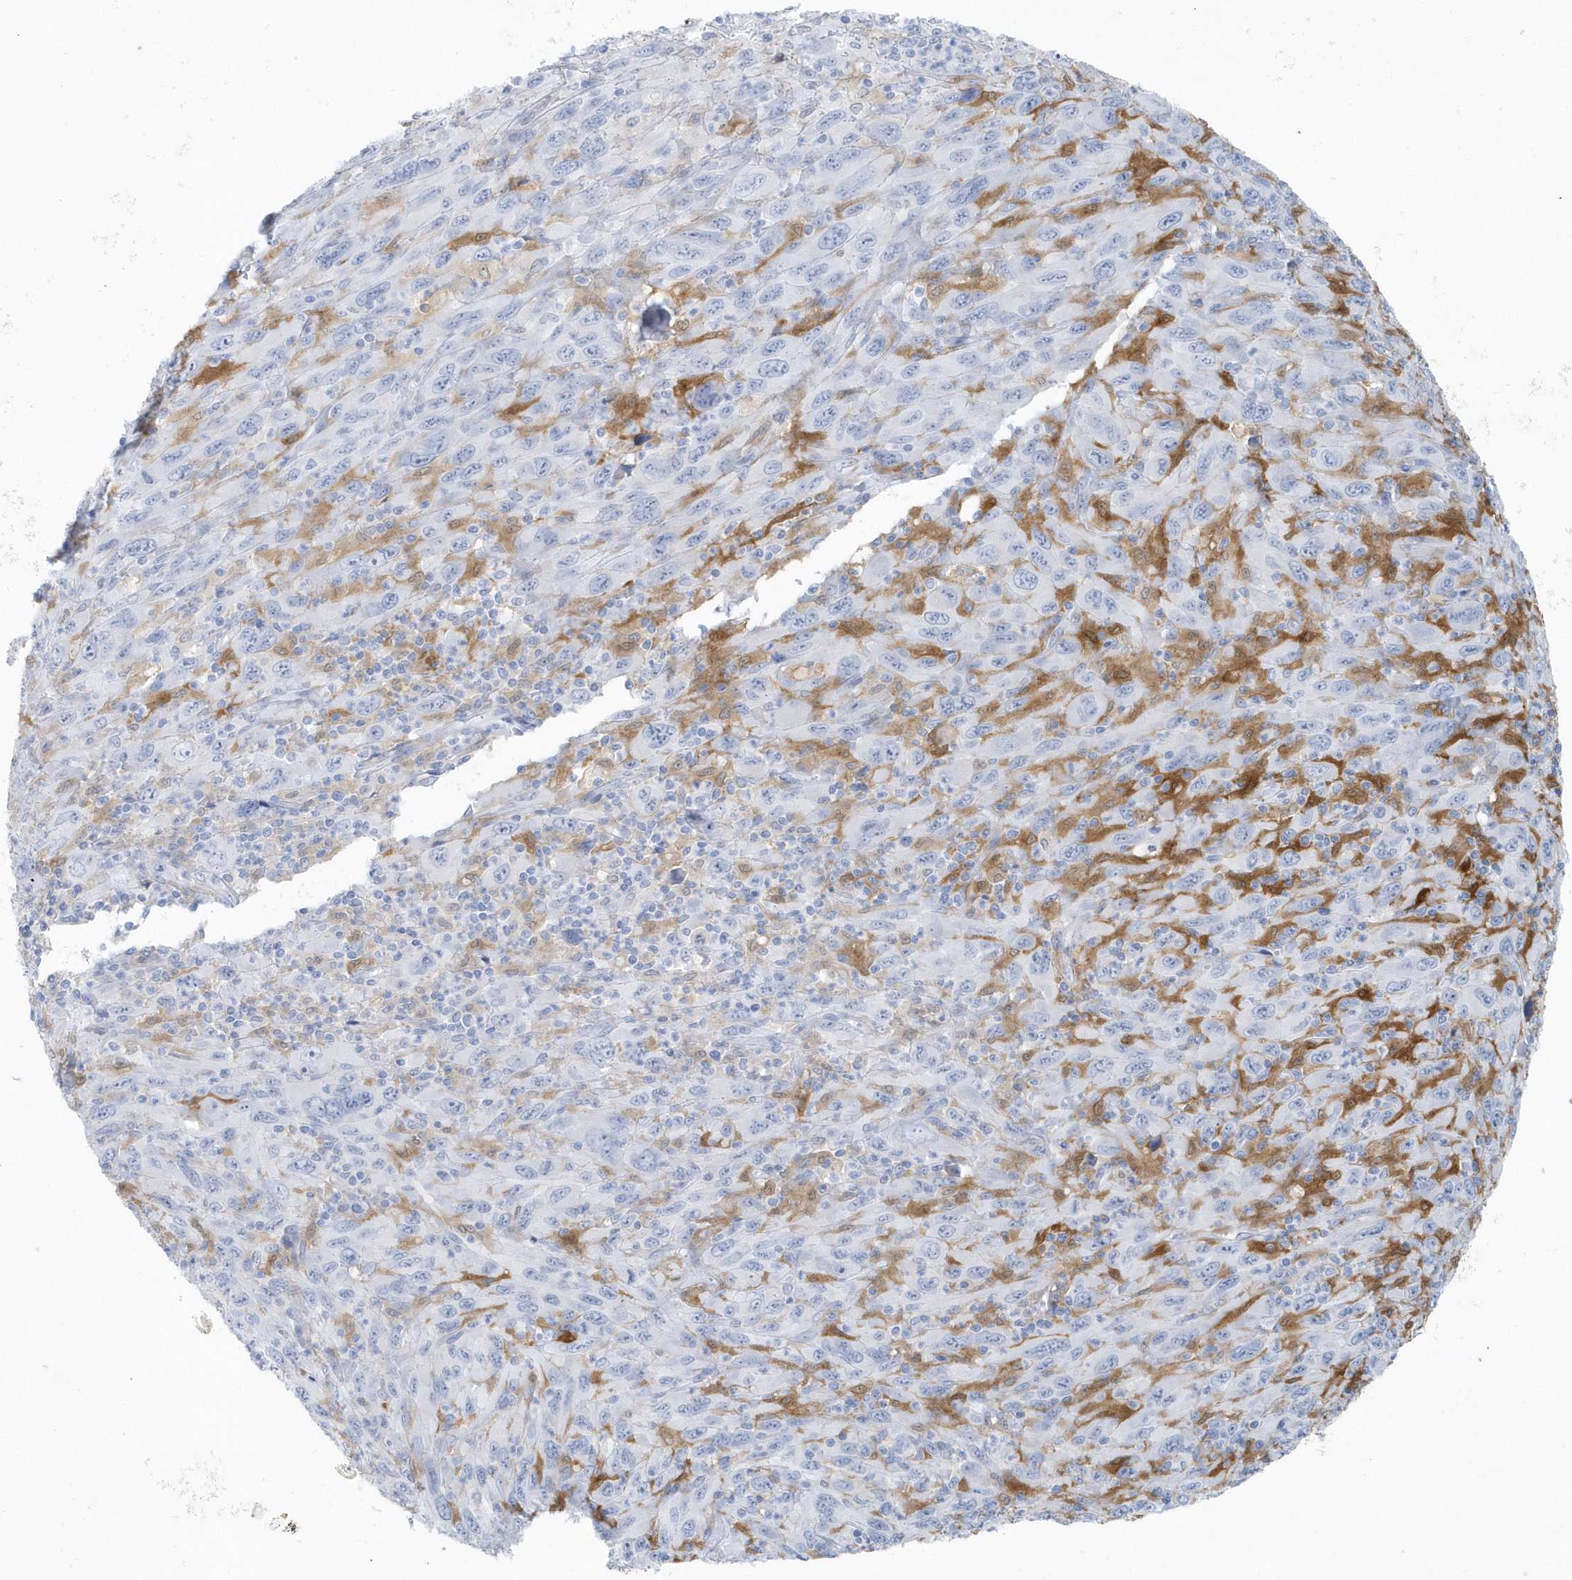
{"staining": {"intensity": "negative", "quantity": "none", "location": "none"}, "tissue": "melanoma", "cell_type": "Tumor cells", "image_type": "cancer", "snomed": [{"axis": "morphology", "description": "Malignant melanoma, Metastatic site"}, {"axis": "topography", "description": "Skin"}], "caption": "High magnification brightfield microscopy of malignant melanoma (metastatic site) stained with DAB (3,3'-diaminobenzidine) (brown) and counterstained with hematoxylin (blue): tumor cells show no significant staining.", "gene": "FAM98A", "patient": {"sex": "female", "age": 56}}